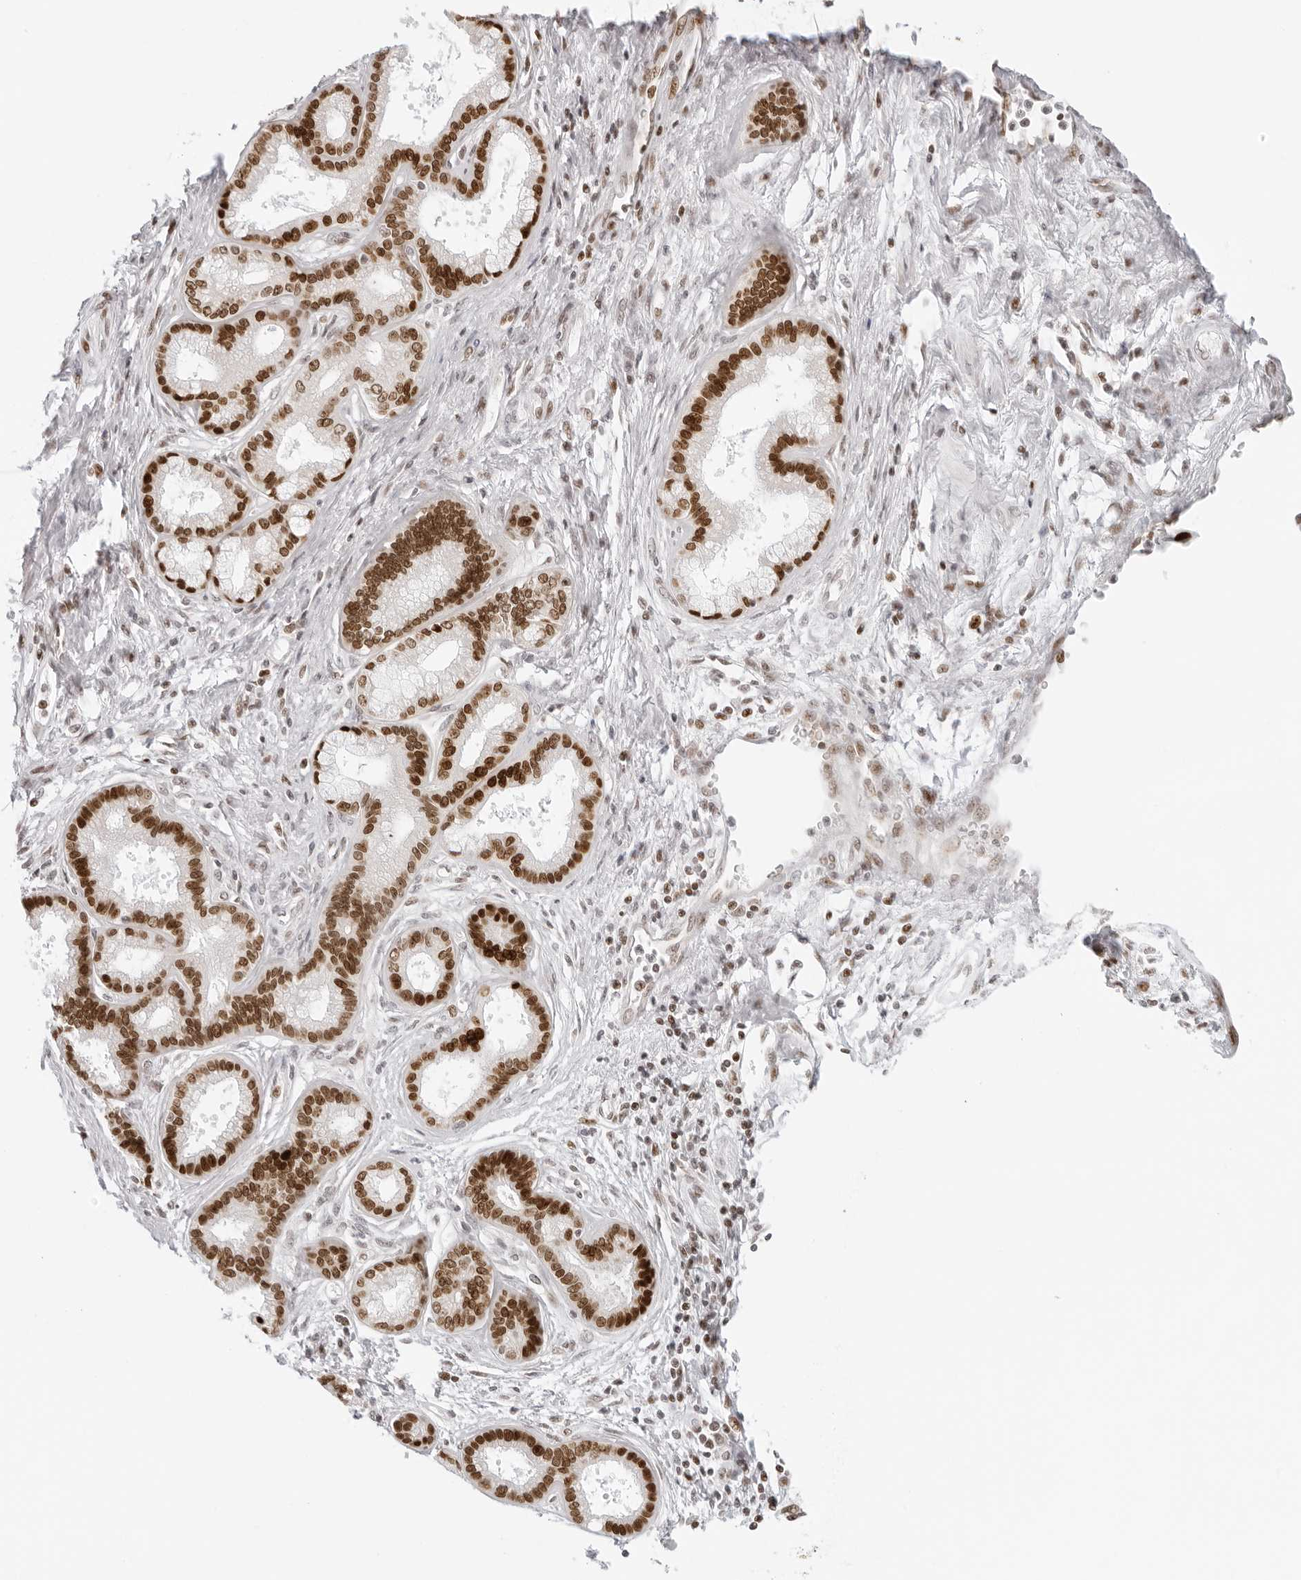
{"staining": {"intensity": "strong", "quantity": ">75%", "location": "nuclear"}, "tissue": "pancreatic cancer", "cell_type": "Tumor cells", "image_type": "cancer", "snomed": [{"axis": "morphology", "description": "Adenocarcinoma, NOS"}, {"axis": "topography", "description": "Pancreas"}], "caption": "Pancreatic adenocarcinoma stained with a protein marker reveals strong staining in tumor cells.", "gene": "RCC1", "patient": {"sex": "male", "age": 59}}